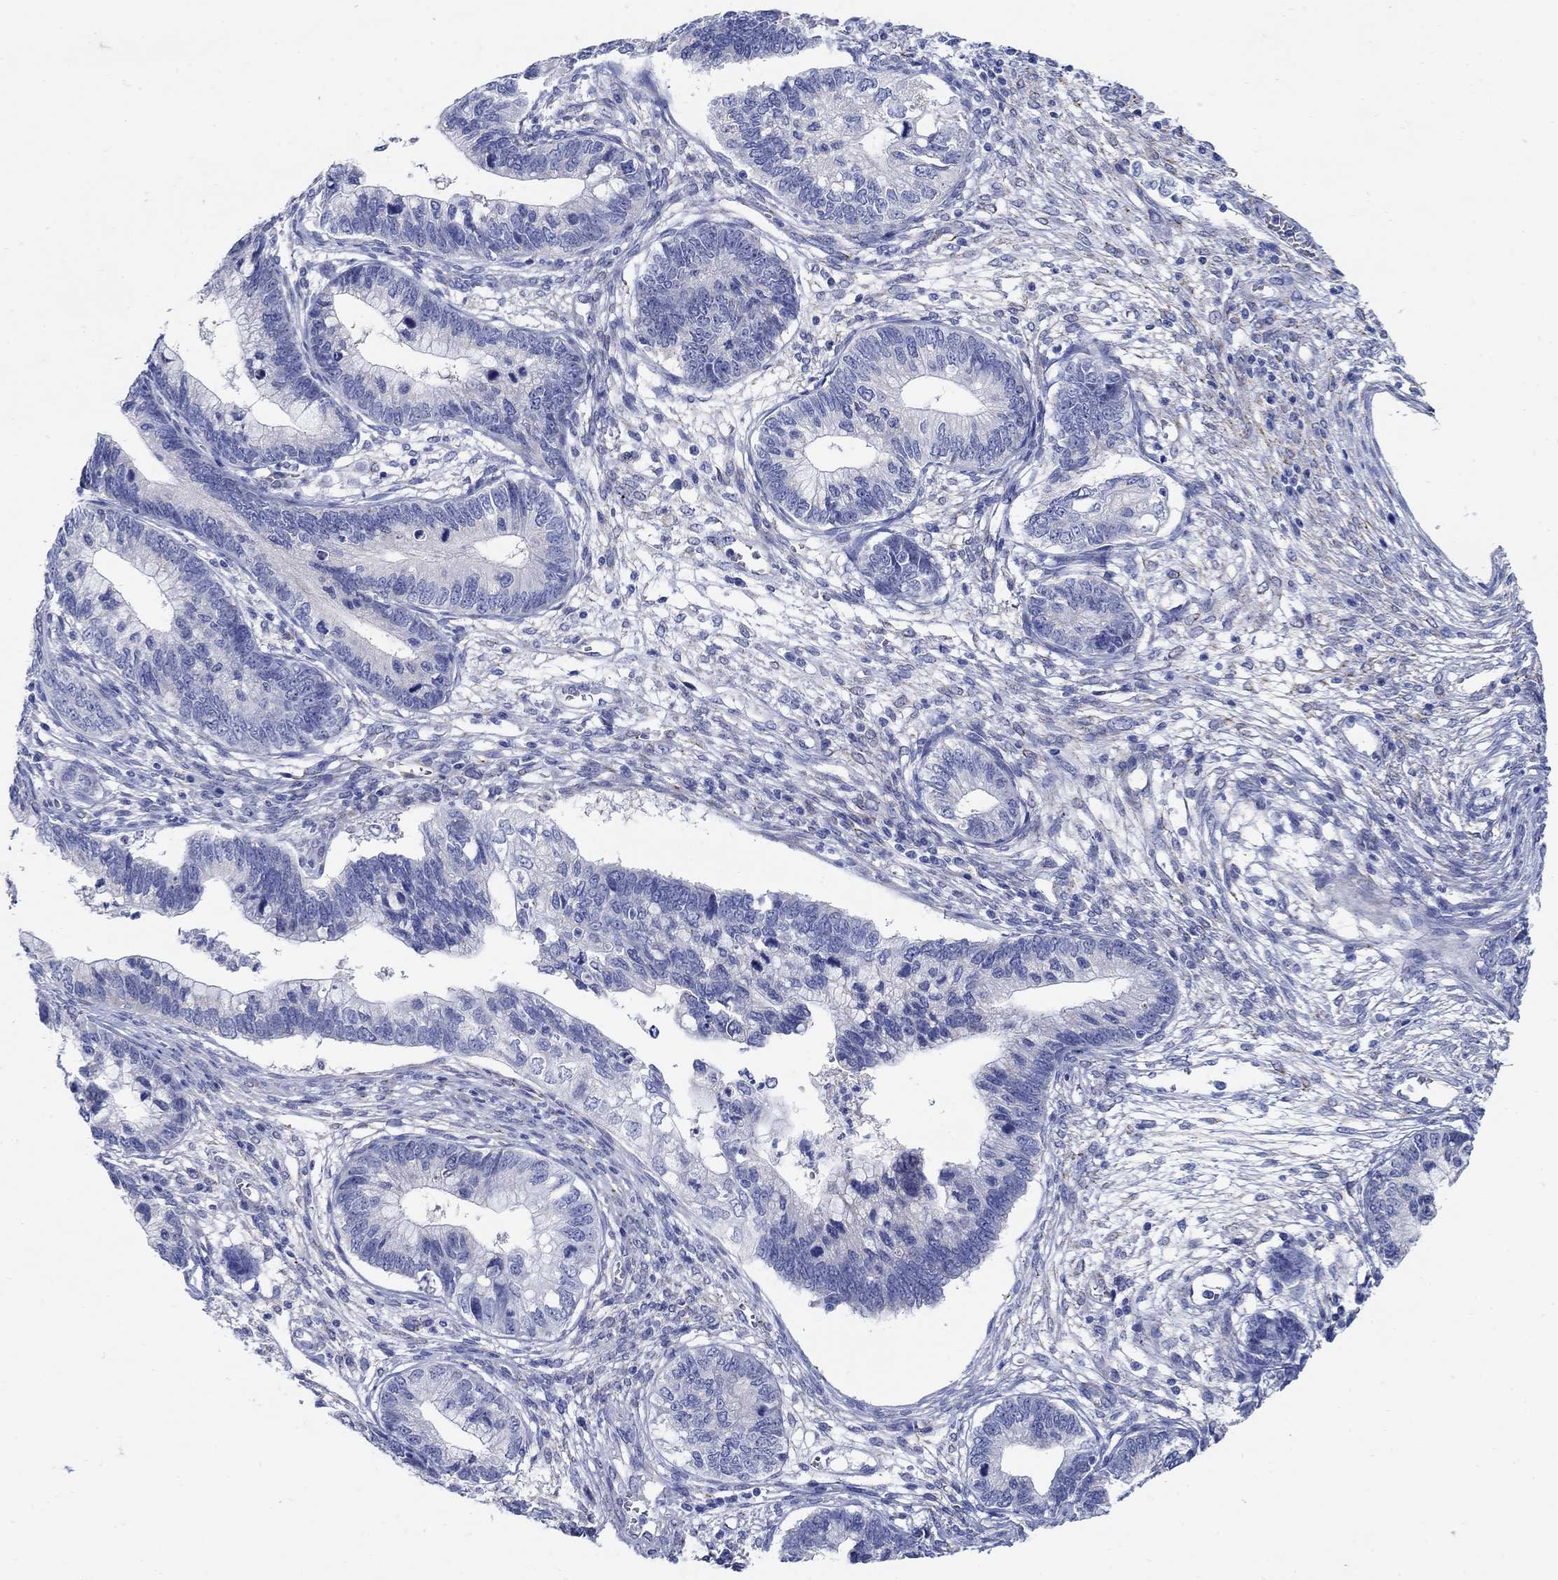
{"staining": {"intensity": "negative", "quantity": "none", "location": "none"}, "tissue": "cervical cancer", "cell_type": "Tumor cells", "image_type": "cancer", "snomed": [{"axis": "morphology", "description": "Adenocarcinoma, NOS"}, {"axis": "topography", "description": "Cervix"}], "caption": "A micrograph of adenocarcinoma (cervical) stained for a protein exhibits no brown staining in tumor cells.", "gene": "ZDHHC14", "patient": {"sex": "female", "age": 44}}